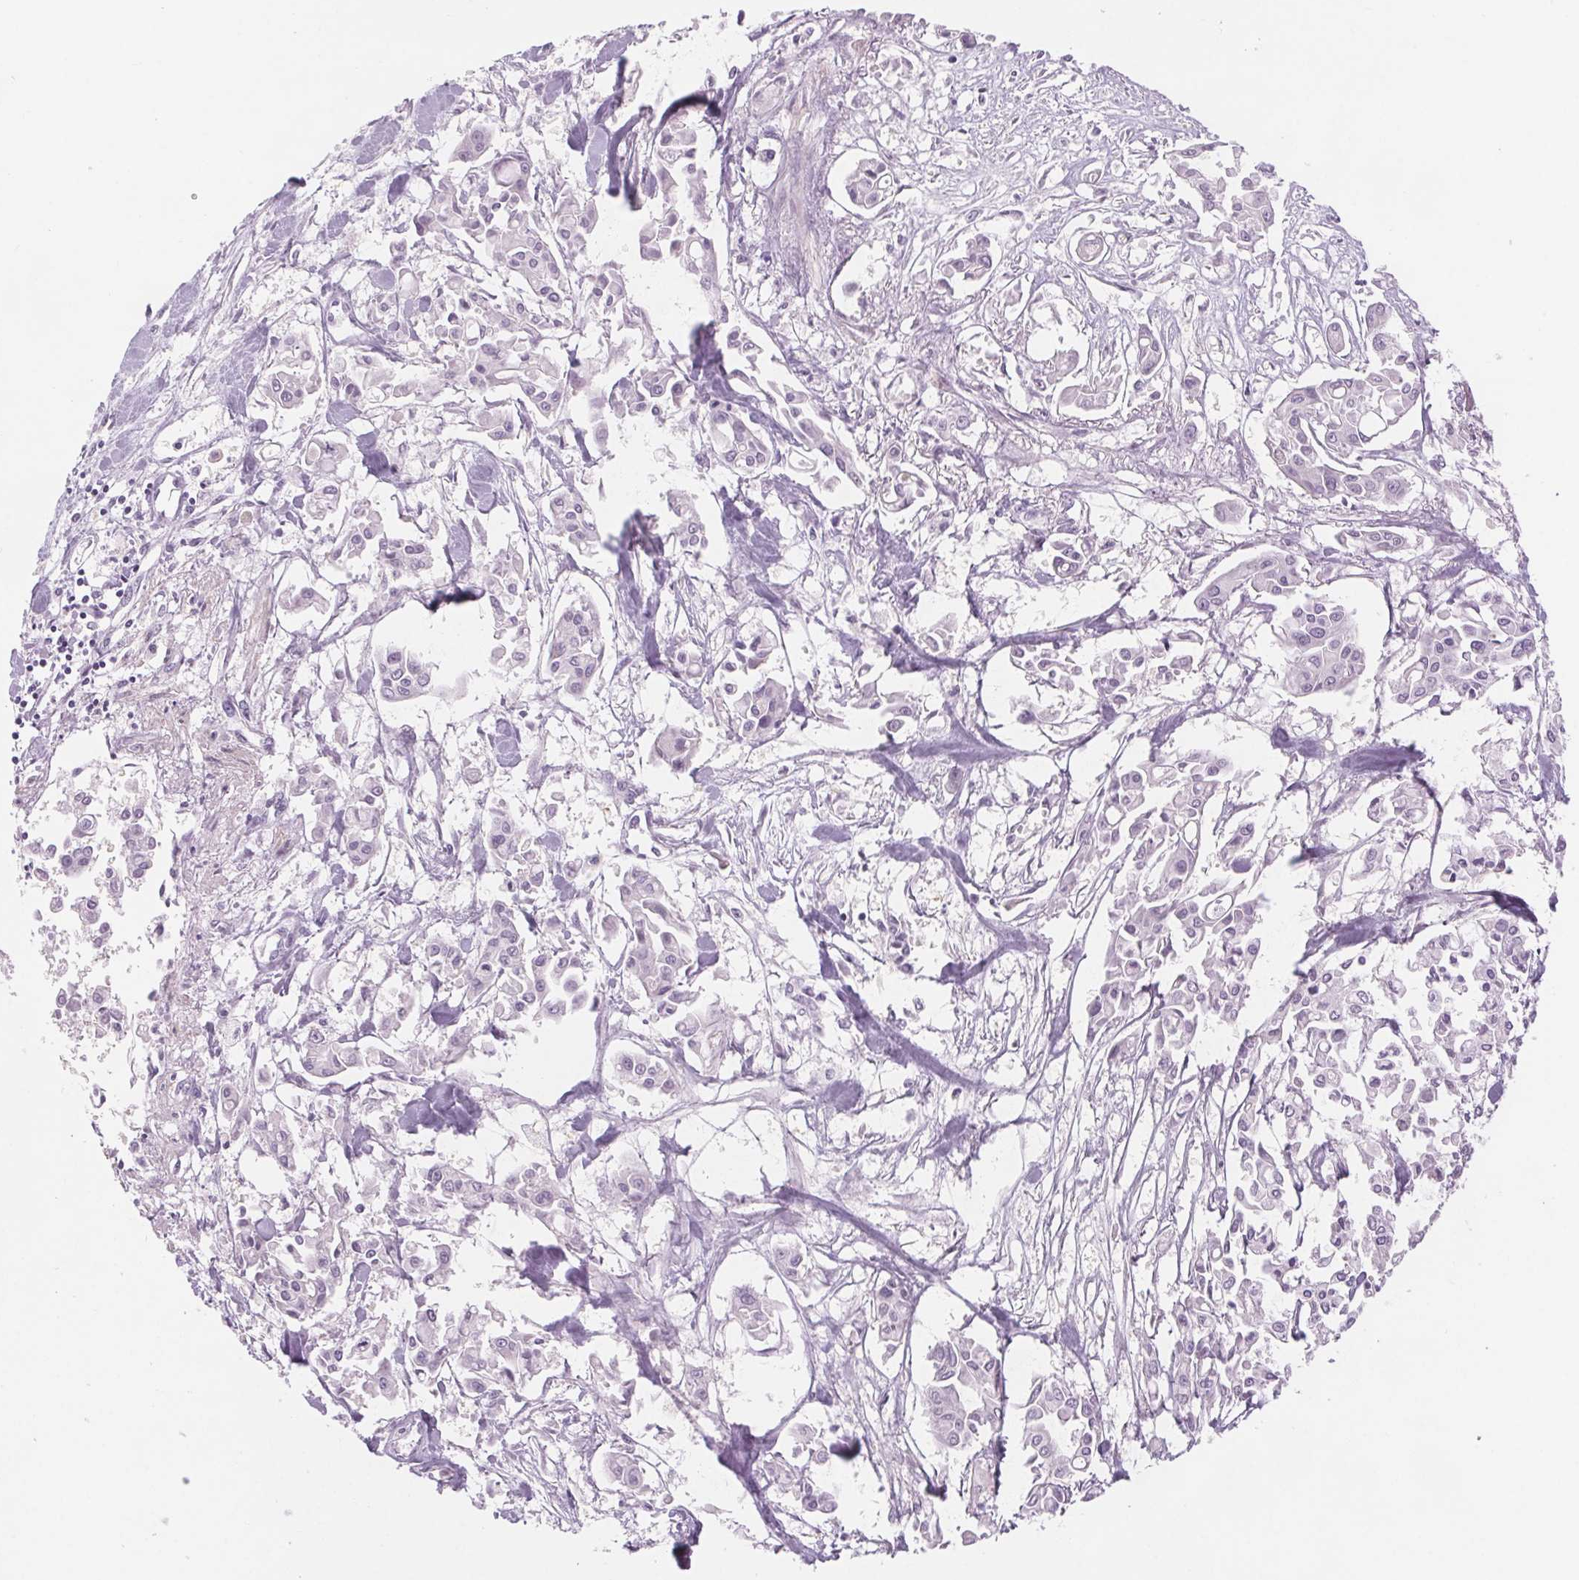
{"staining": {"intensity": "negative", "quantity": "none", "location": "none"}, "tissue": "pancreatic cancer", "cell_type": "Tumor cells", "image_type": "cancer", "snomed": [{"axis": "morphology", "description": "Adenocarcinoma, NOS"}, {"axis": "topography", "description": "Pancreas"}], "caption": "Immunohistochemistry image of neoplastic tissue: pancreatic adenocarcinoma stained with DAB (3,3'-diaminobenzidine) reveals no significant protein expression in tumor cells.", "gene": "SLC6A19", "patient": {"sex": "male", "age": 61}}